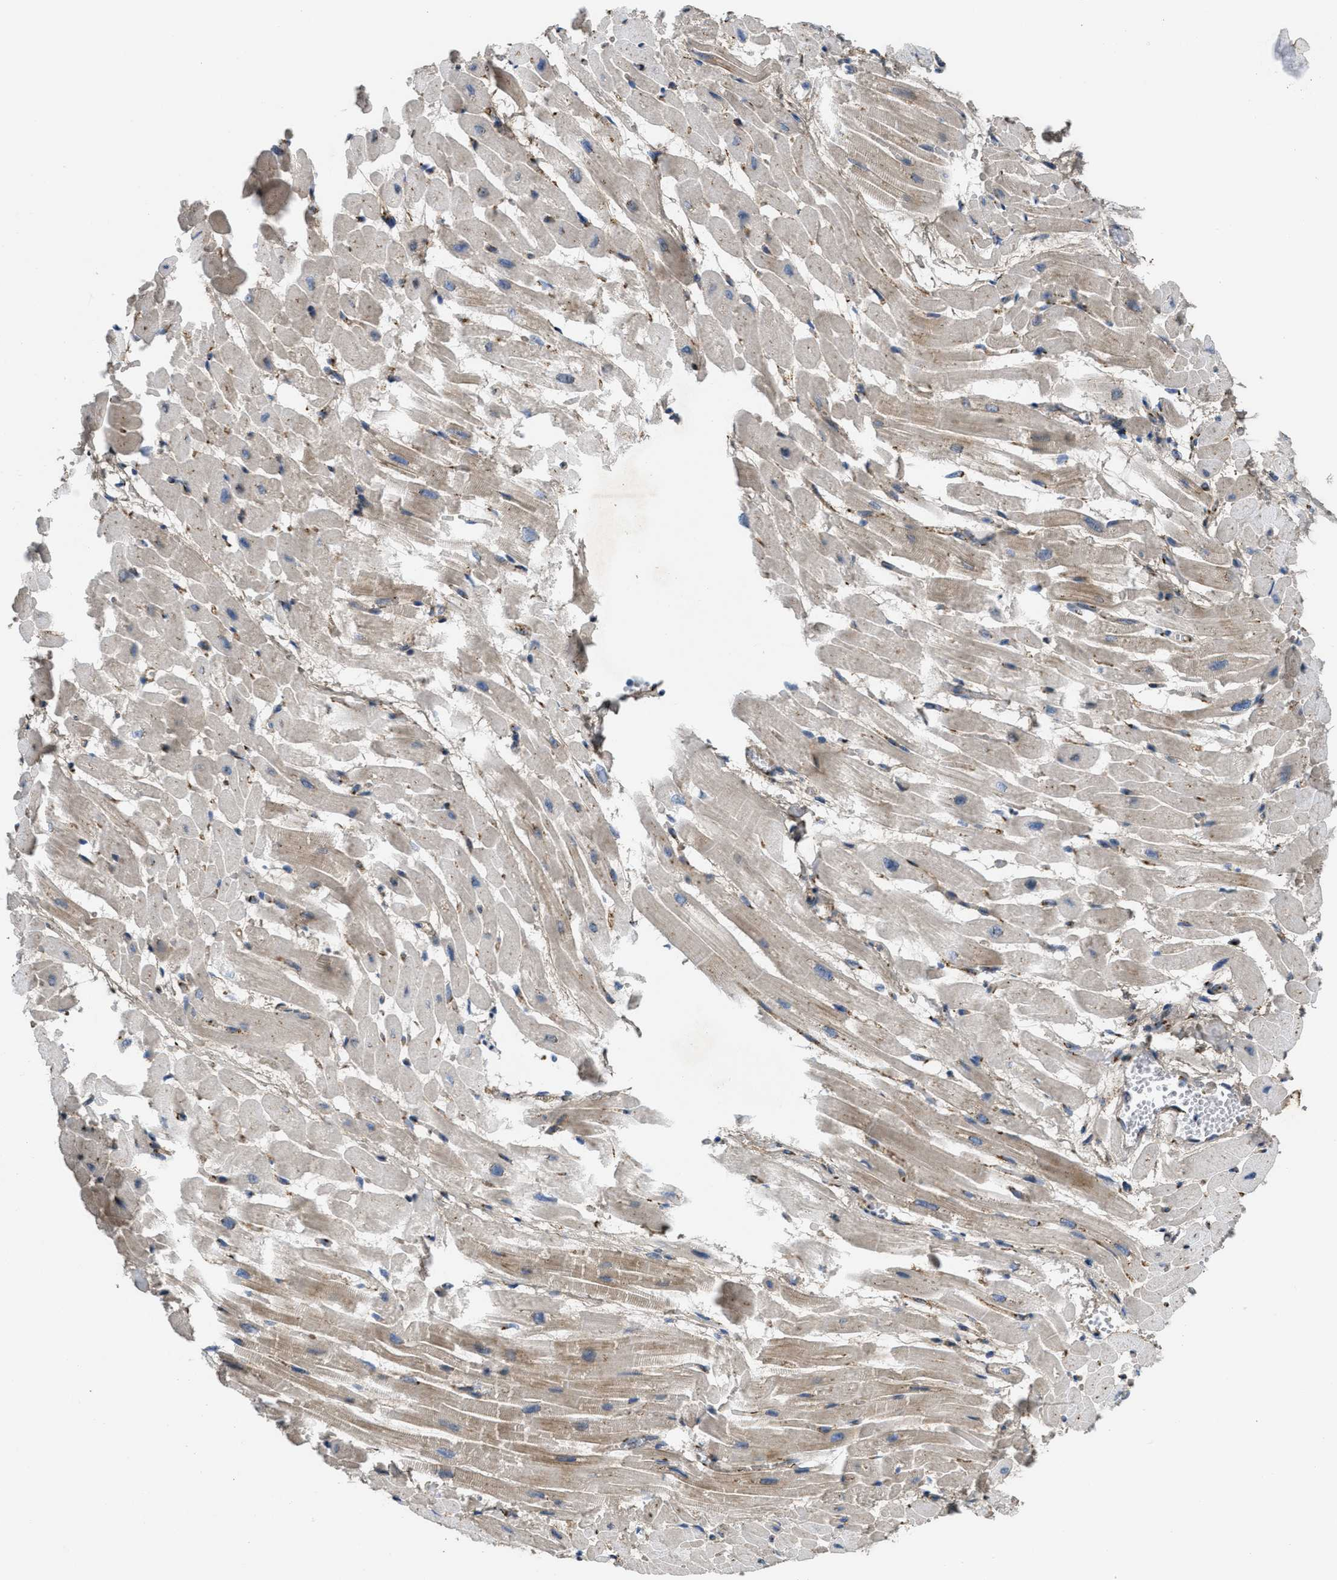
{"staining": {"intensity": "weak", "quantity": "25%-75%", "location": "cytoplasmic/membranous"}, "tissue": "heart muscle", "cell_type": "Cardiomyocytes", "image_type": "normal", "snomed": [{"axis": "morphology", "description": "Normal tissue, NOS"}, {"axis": "topography", "description": "Heart"}], "caption": "Immunohistochemical staining of normal heart muscle demonstrates 25%-75% levels of weak cytoplasmic/membranous protein positivity in approximately 25%-75% of cardiomyocytes.", "gene": "ZNF70", "patient": {"sex": "male", "age": 45}}